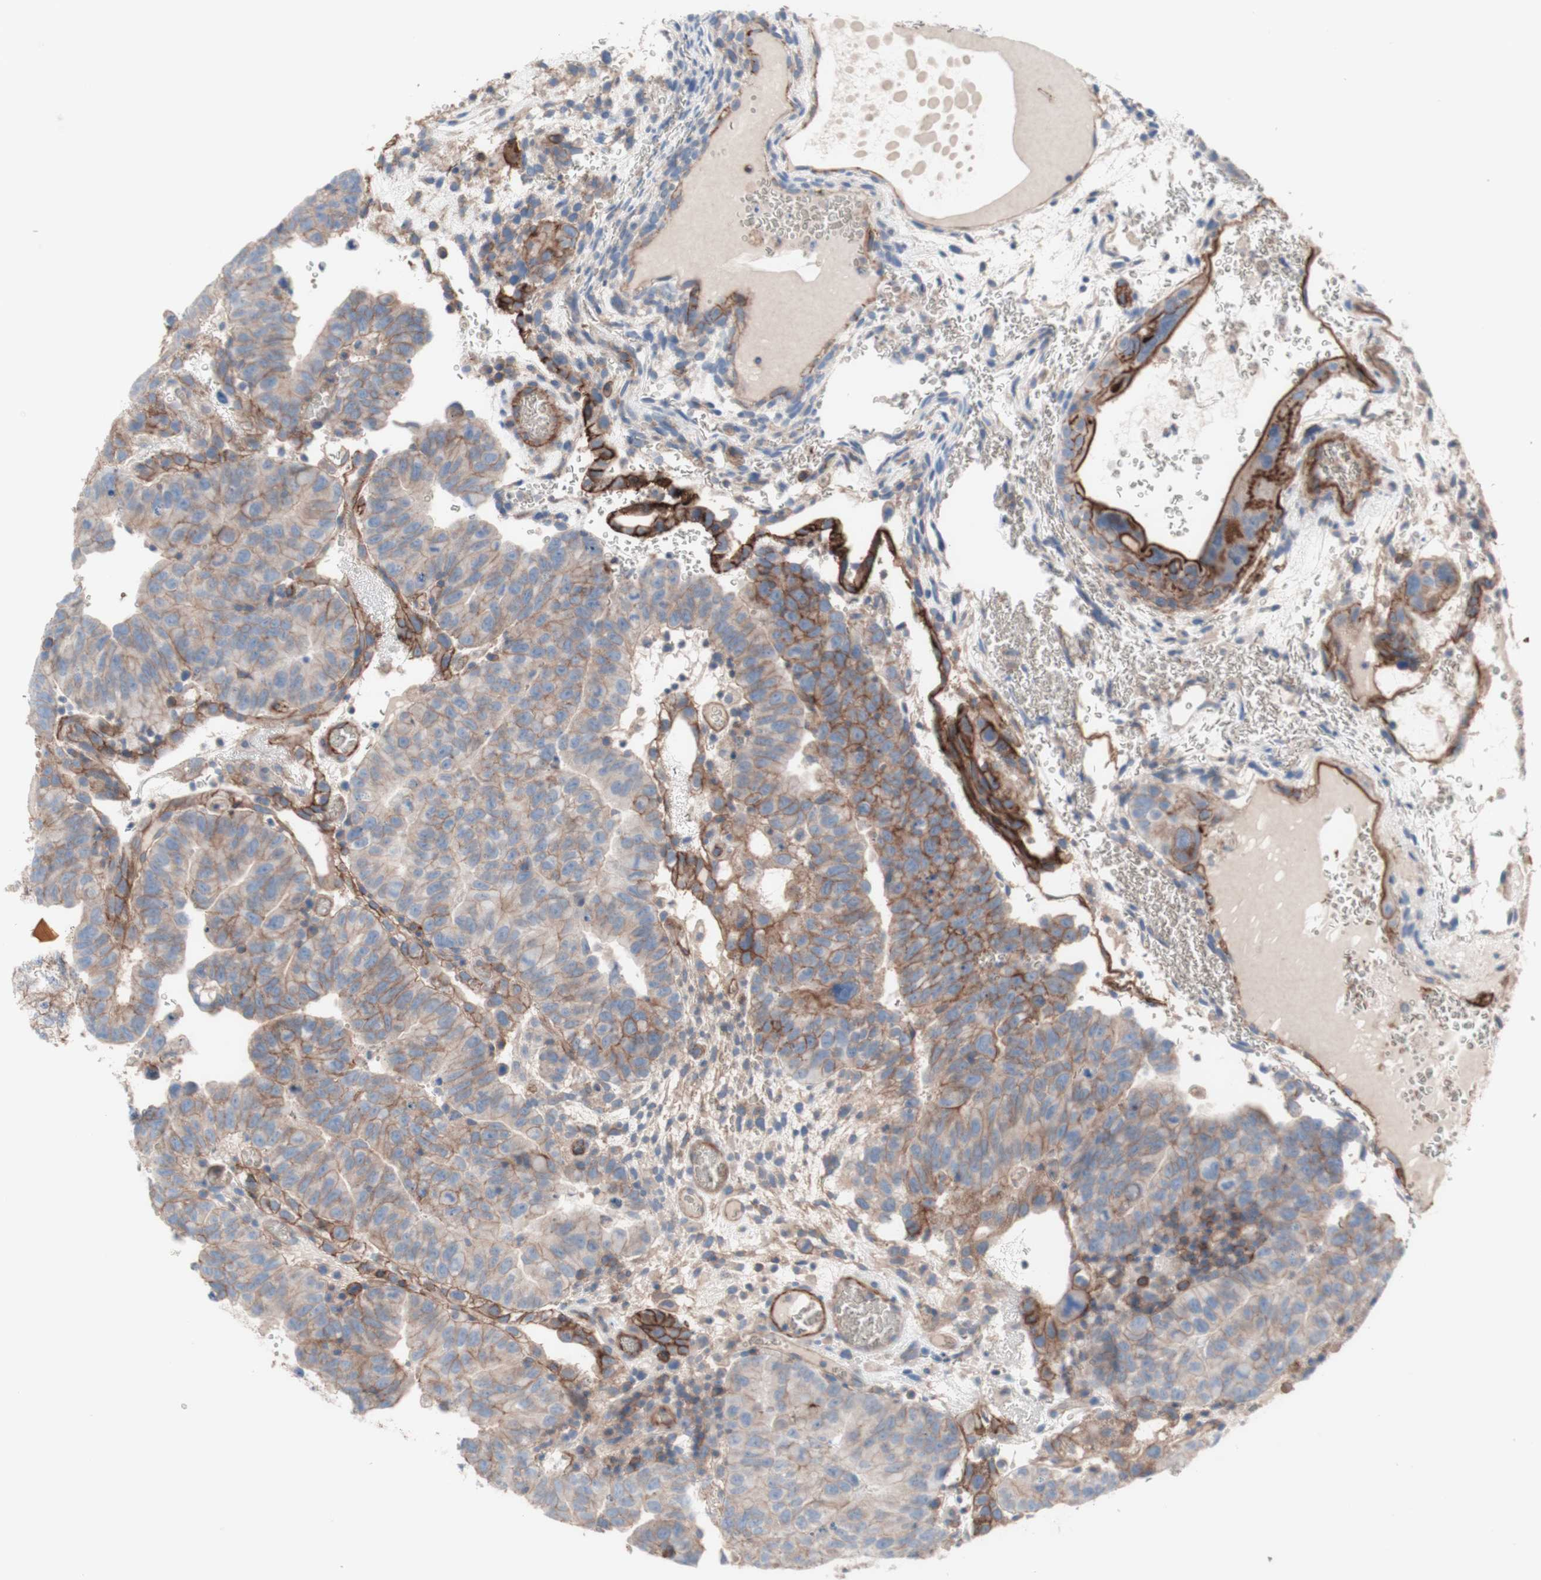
{"staining": {"intensity": "moderate", "quantity": "25%-75%", "location": "cytoplasmic/membranous"}, "tissue": "testis cancer", "cell_type": "Tumor cells", "image_type": "cancer", "snomed": [{"axis": "morphology", "description": "Seminoma, NOS"}, {"axis": "morphology", "description": "Carcinoma, Embryonal, NOS"}, {"axis": "topography", "description": "Testis"}], "caption": "The immunohistochemical stain shows moderate cytoplasmic/membranous positivity in tumor cells of embryonal carcinoma (testis) tissue. (DAB = brown stain, brightfield microscopy at high magnification).", "gene": "CD46", "patient": {"sex": "male", "age": 52}}